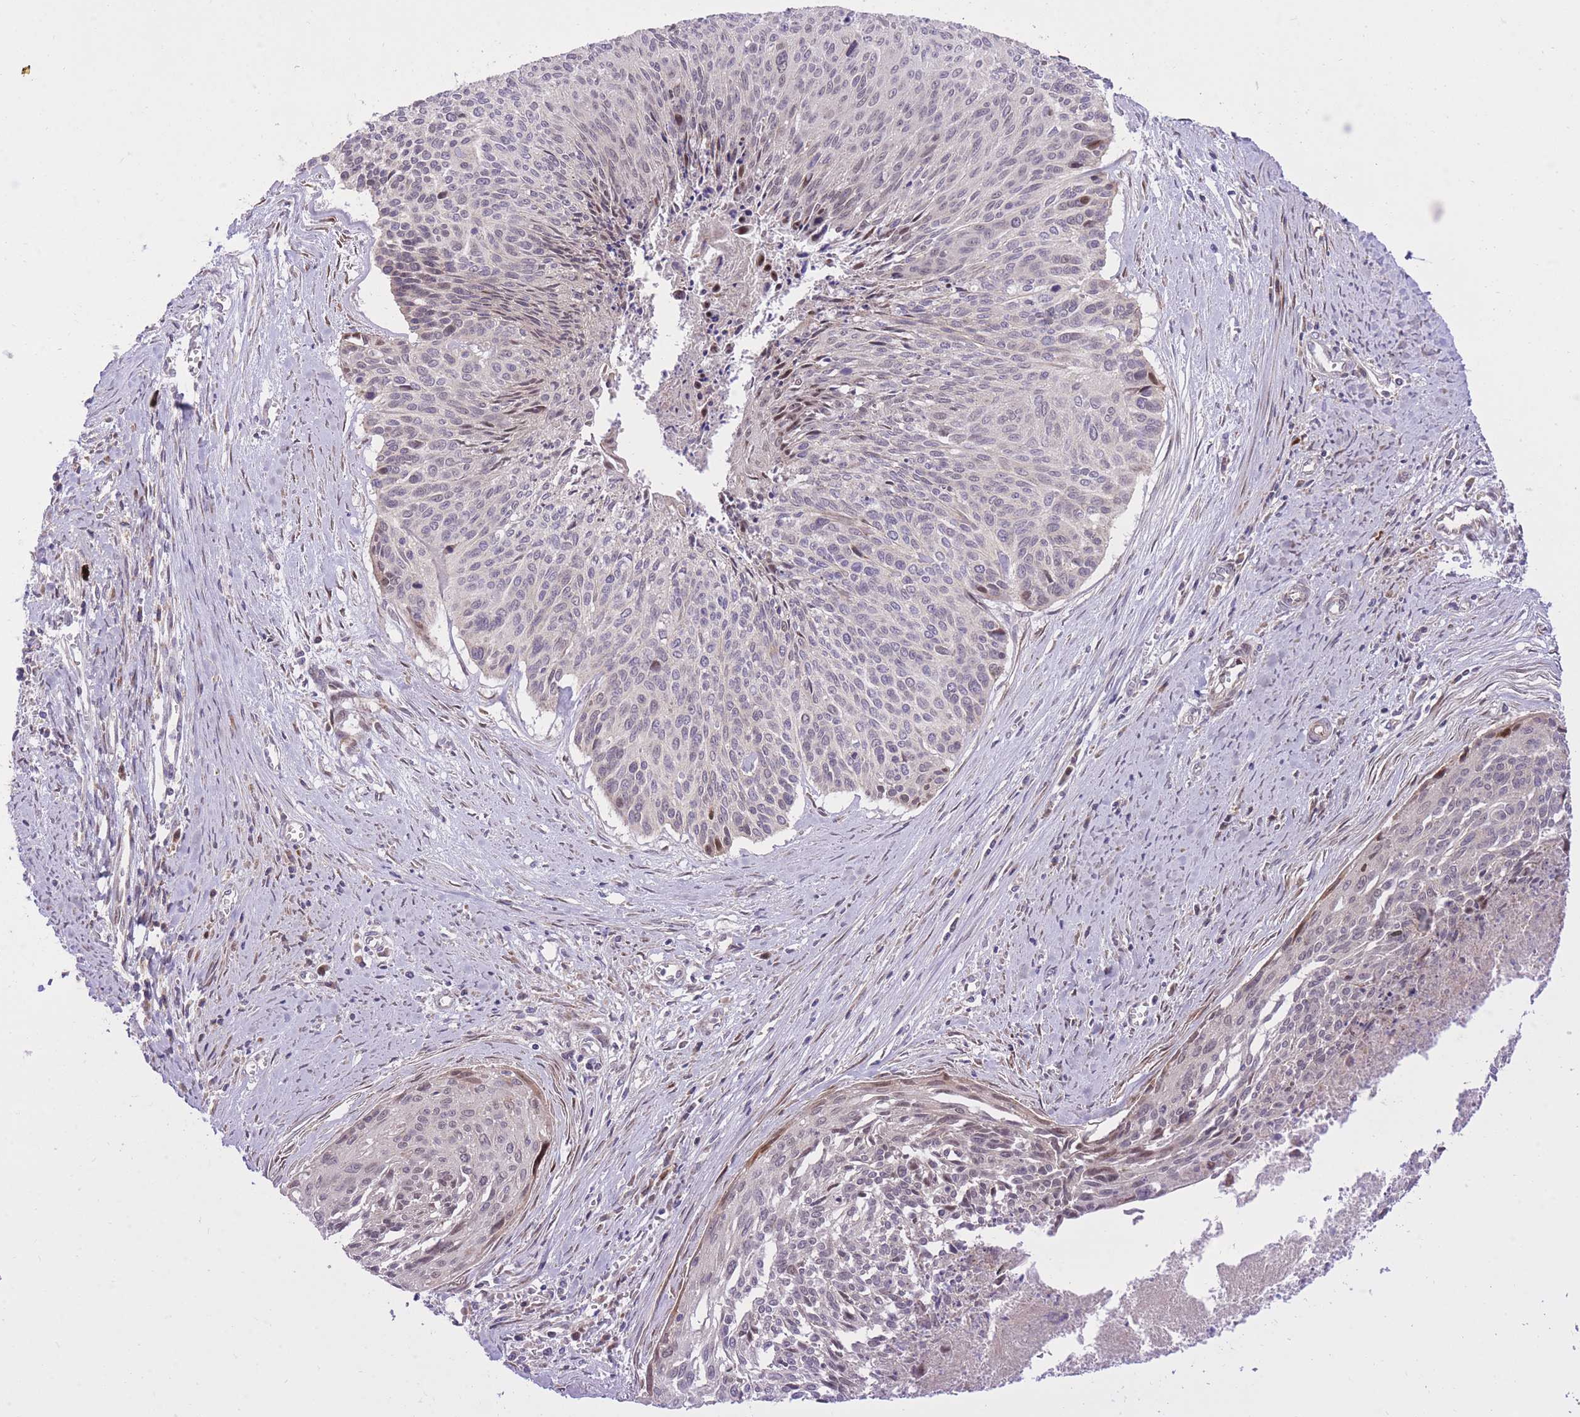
{"staining": {"intensity": "weak", "quantity": "<25%", "location": "nuclear"}, "tissue": "cervical cancer", "cell_type": "Tumor cells", "image_type": "cancer", "snomed": [{"axis": "morphology", "description": "Squamous cell carcinoma, NOS"}, {"axis": "topography", "description": "Cervix"}], "caption": "DAB immunohistochemical staining of human cervical cancer reveals no significant positivity in tumor cells. (Stains: DAB immunohistochemistry (IHC) with hematoxylin counter stain, Microscopy: brightfield microscopy at high magnification).", "gene": "SLC4A4", "patient": {"sex": "female", "age": 55}}